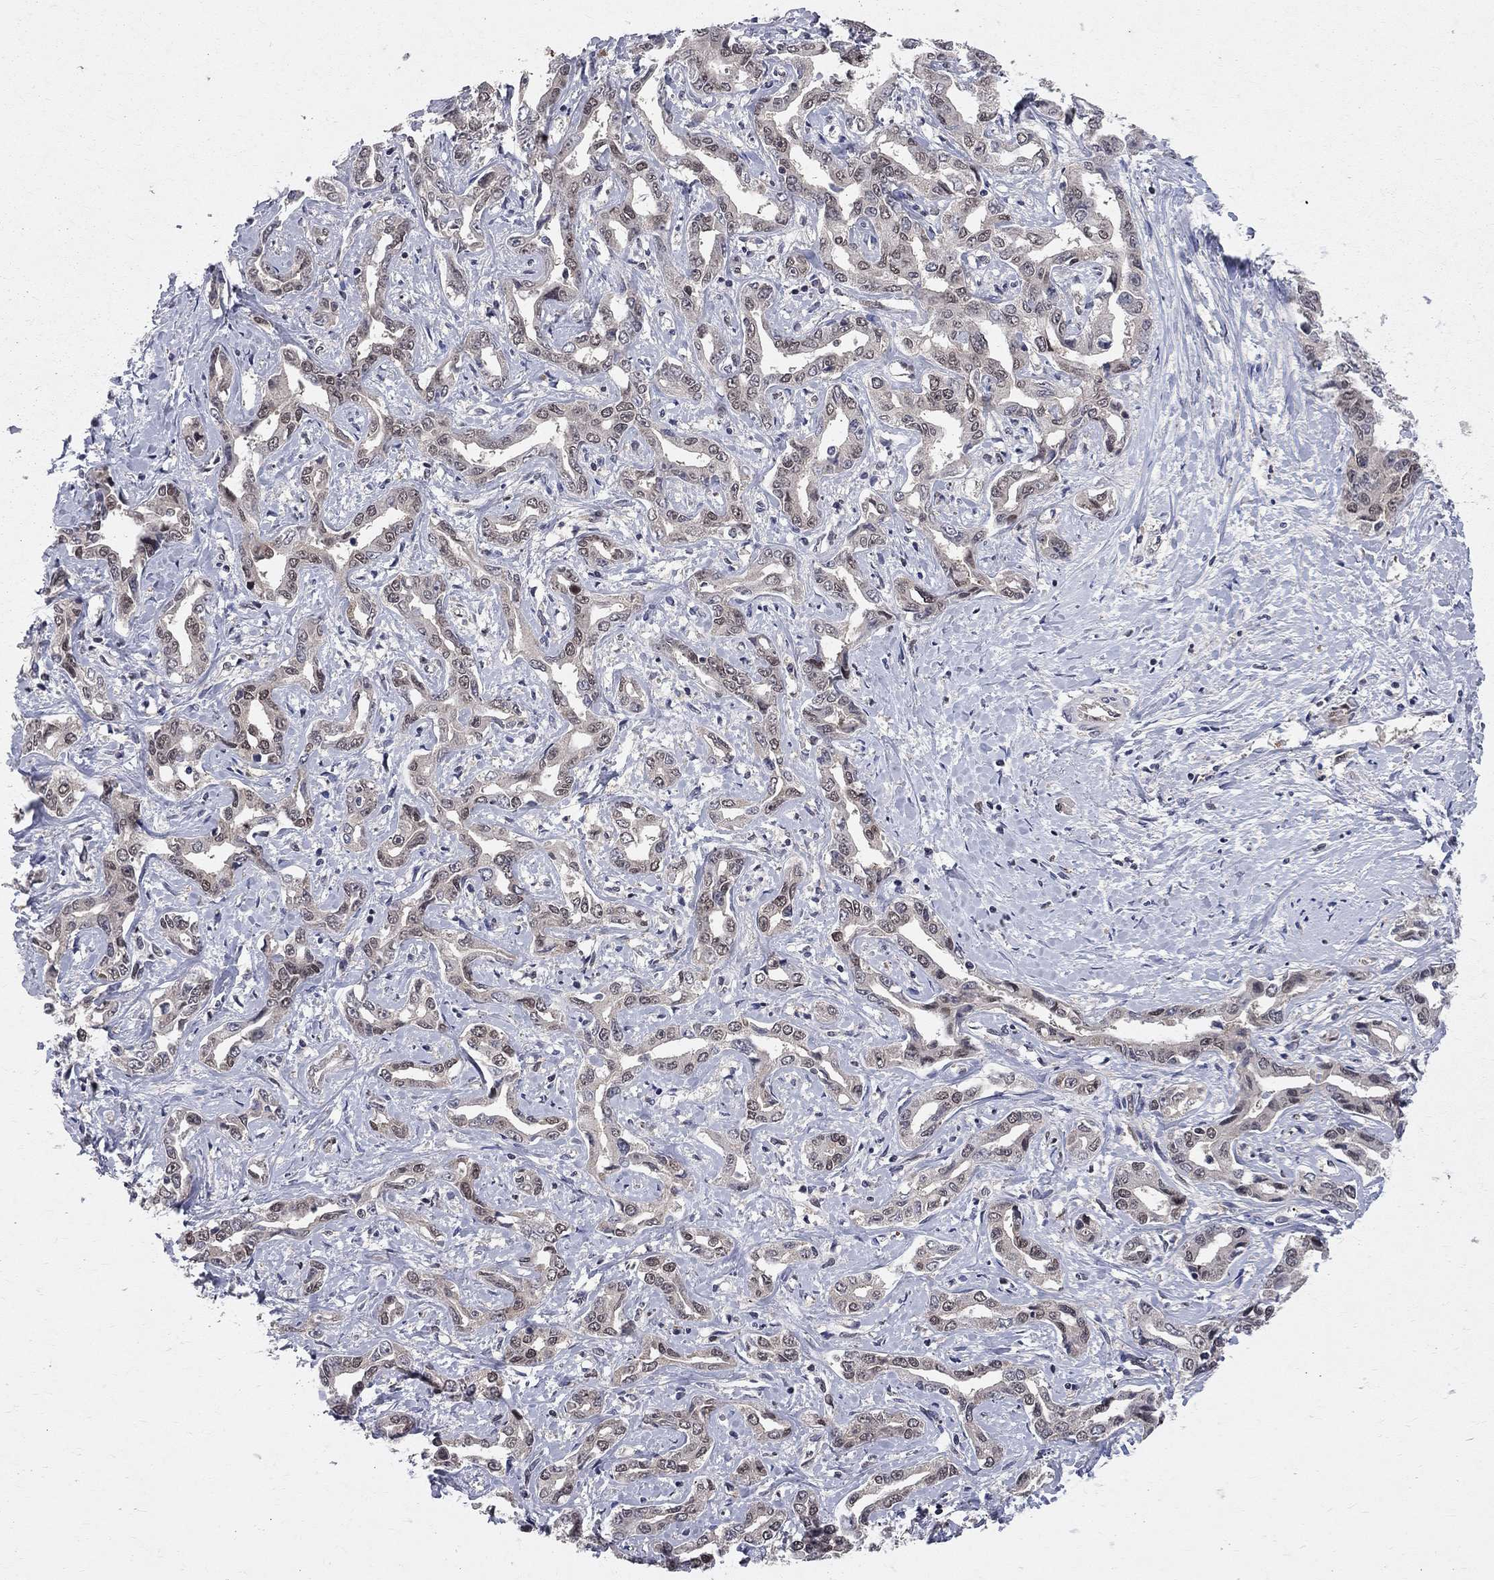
{"staining": {"intensity": "weak", "quantity": "<25%", "location": "nuclear"}, "tissue": "liver cancer", "cell_type": "Tumor cells", "image_type": "cancer", "snomed": [{"axis": "morphology", "description": "Cholangiocarcinoma"}, {"axis": "topography", "description": "Liver"}], "caption": "Tumor cells are negative for protein expression in human liver cancer.", "gene": "SAP30L", "patient": {"sex": "male", "age": 59}}